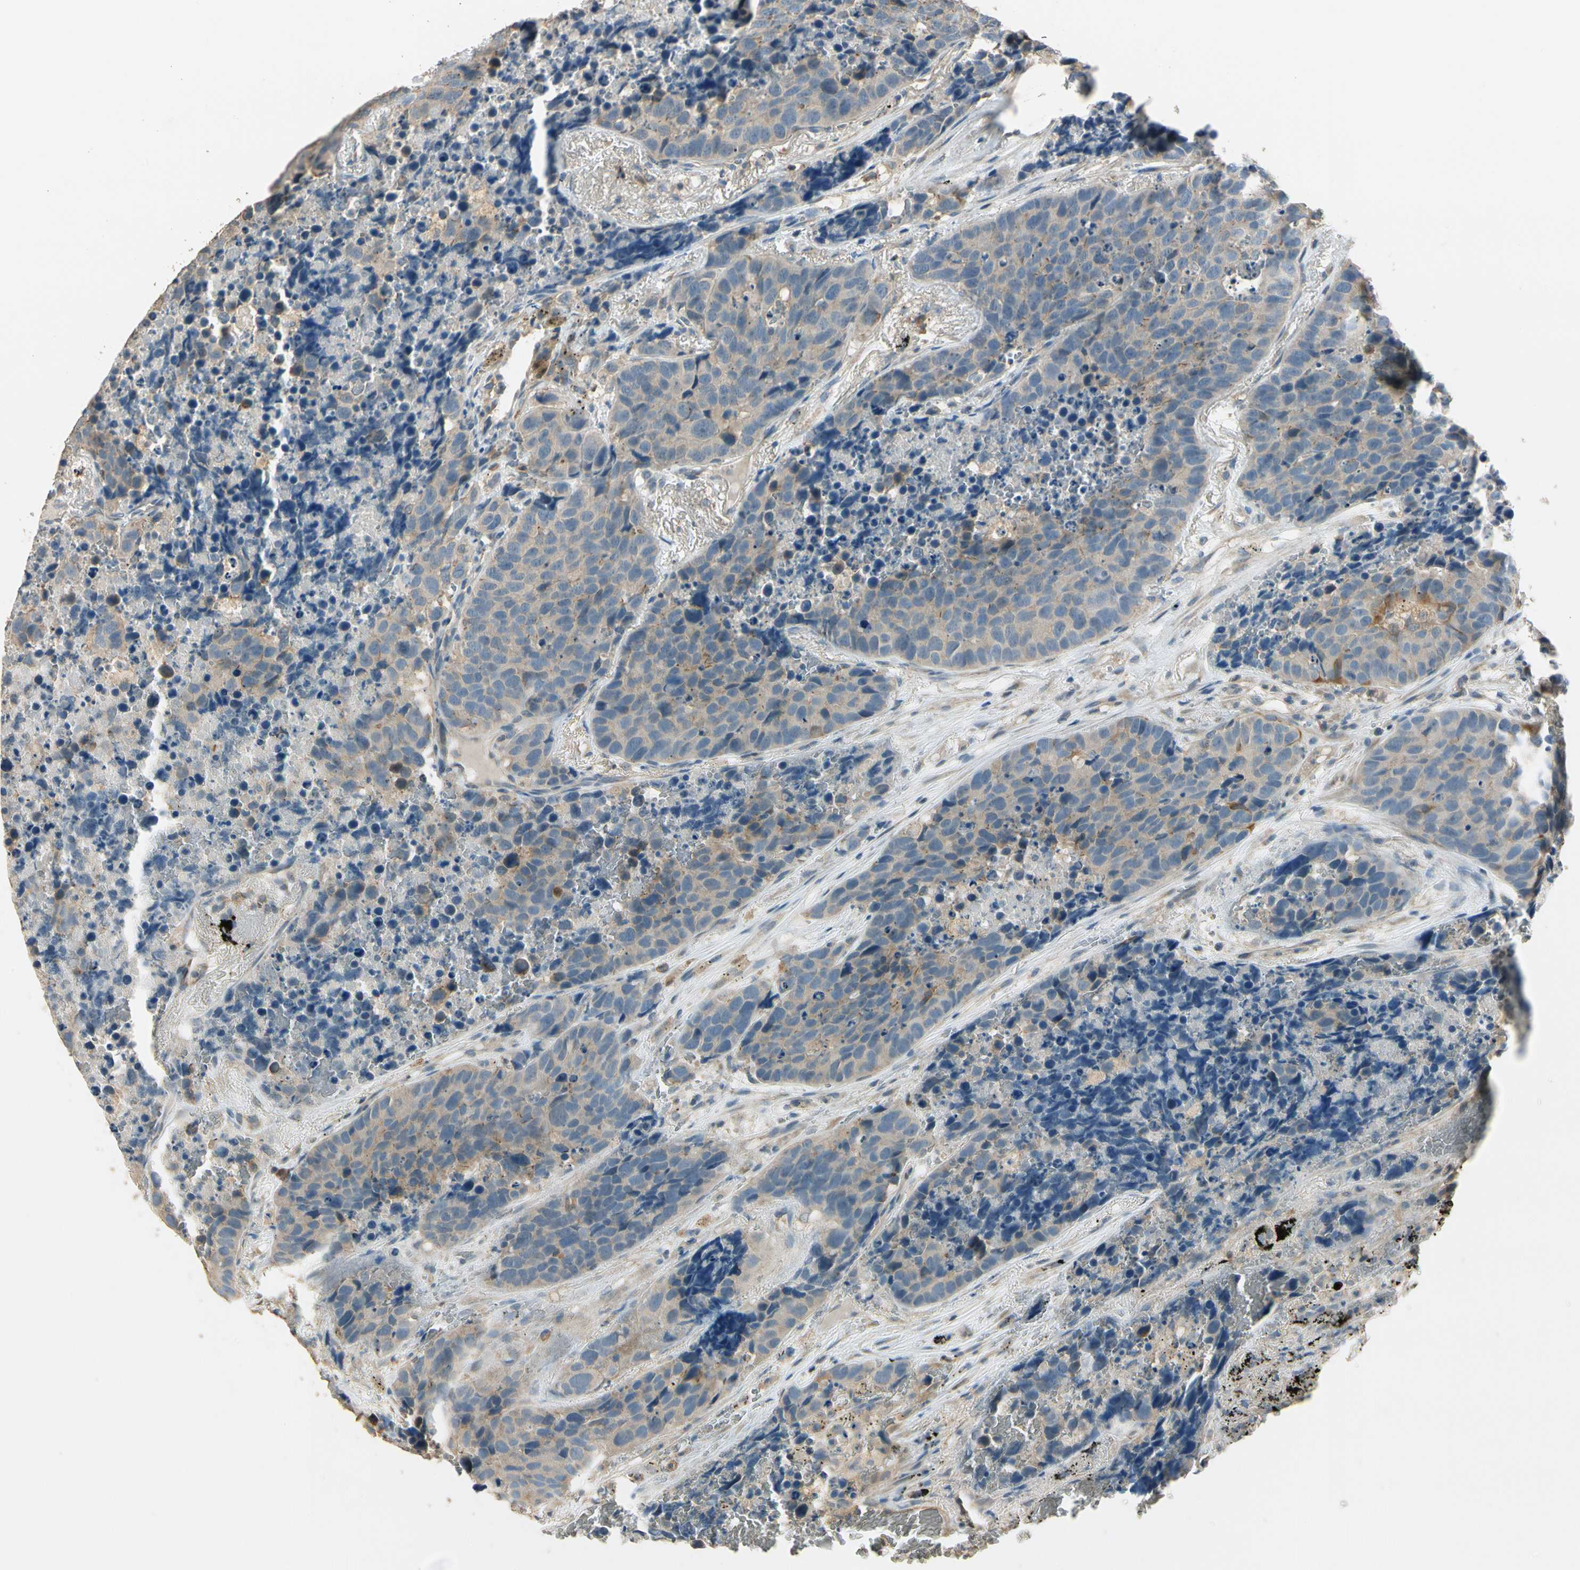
{"staining": {"intensity": "weak", "quantity": ">75%", "location": "cytoplasmic/membranous"}, "tissue": "carcinoid", "cell_type": "Tumor cells", "image_type": "cancer", "snomed": [{"axis": "morphology", "description": "Carcinoid, malignant, NOS"}, {"axis": "topography", "description": "Lung"}], "caption": "DAB immunohistochemical staining of carcinoid demonstrates weak cytoplasmic/membranous protein expression in approximately >75% of tumor cells.", "gene": "PLXNA1", "patient": {"sex": "male", "age": 60}}